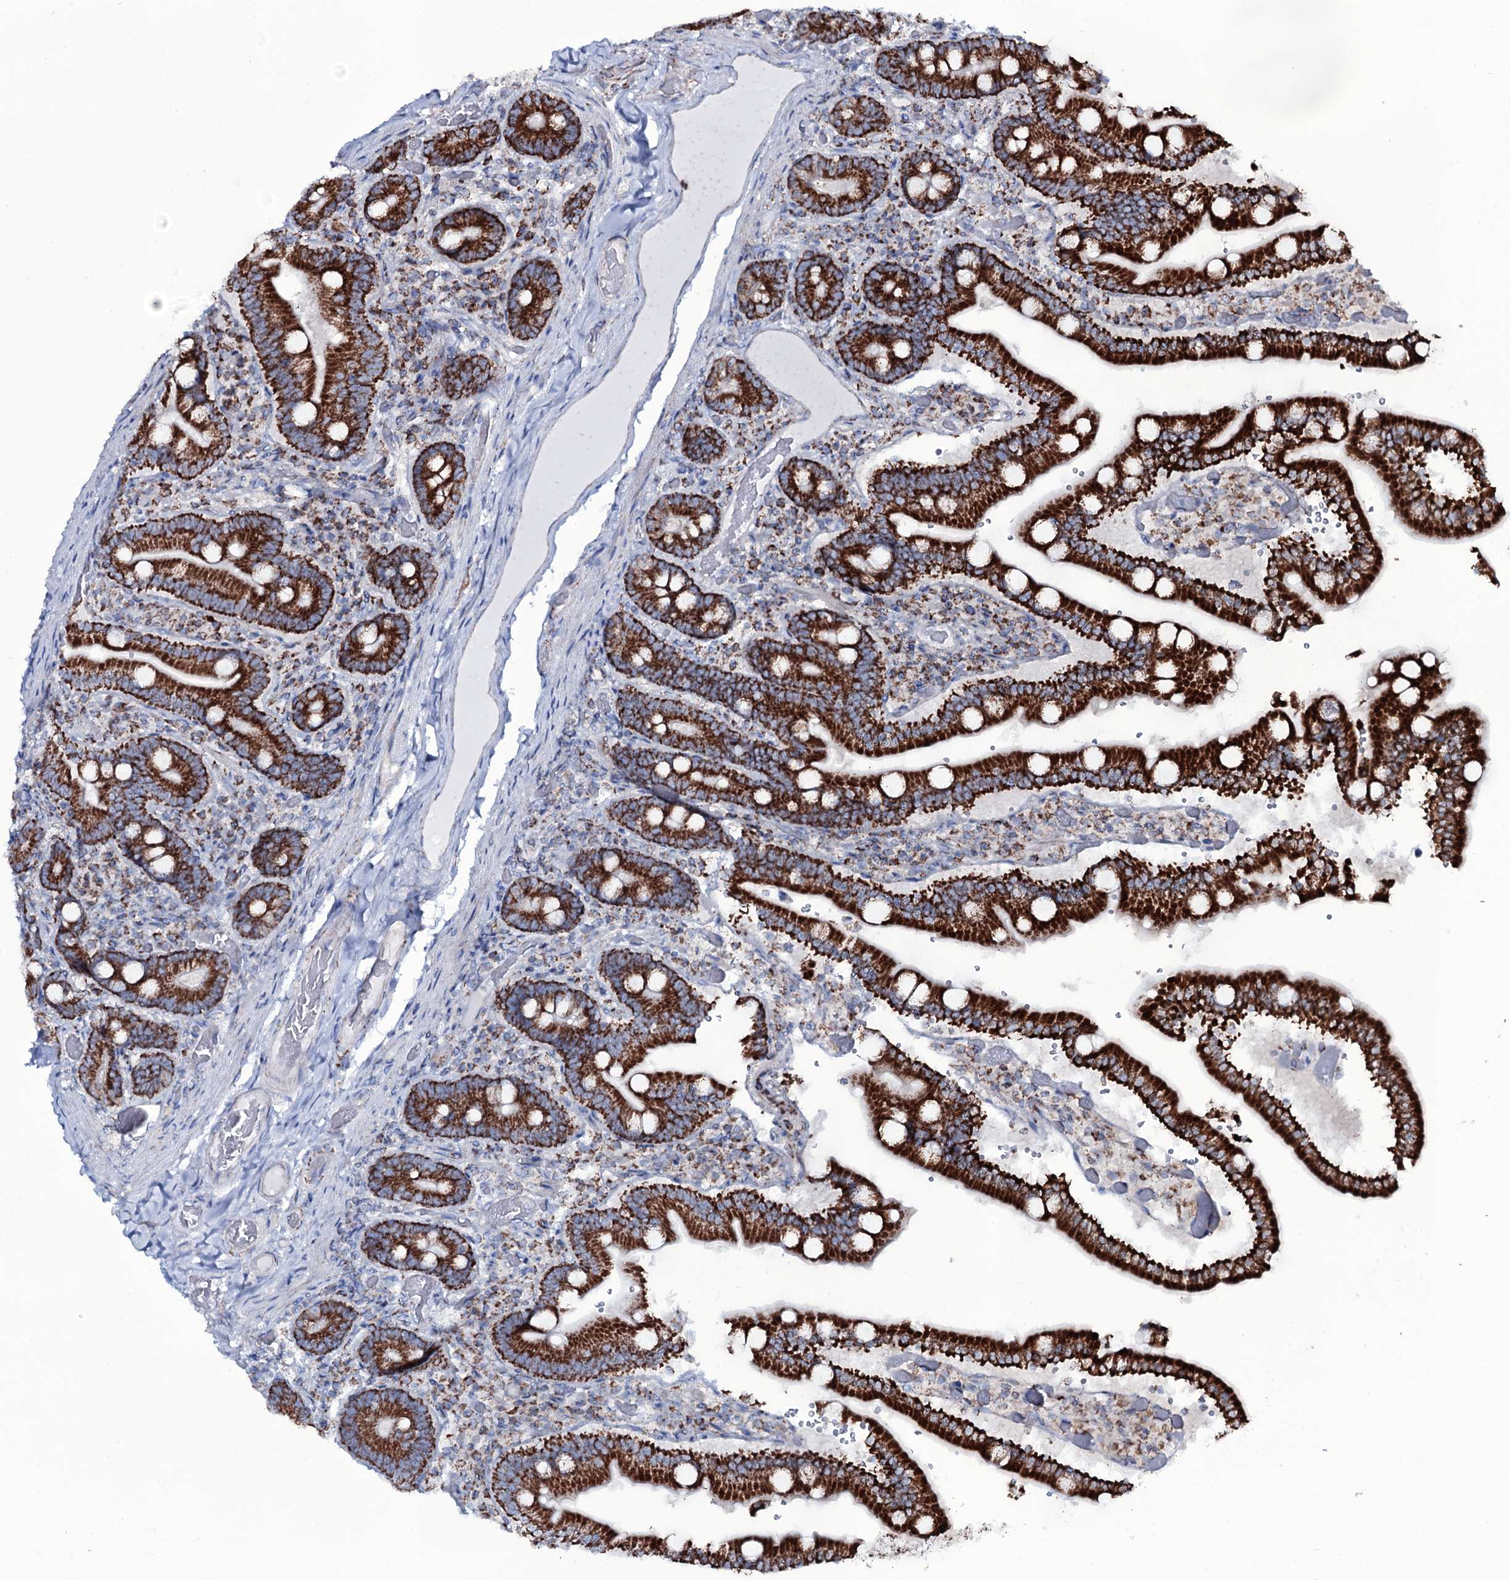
{"staining": {"intensity": "strong", "quantity": ">75%", "location": "cytoplasmic/membranous"}, "tissue": "duodenum", "cell_type": "Glandular cells", "image_type": "normal", "snomed": [{"axis": "morphology", "description": "Normal tissue, NOS"}, {"axis": "topography", "description": "Duodenum"}], "caption": "A histopathology image of human duodenum stained for a protein reveals strong cytoplasmic/membranous brown staining in glandular cells. (IHC, brightfield microscopy, high magnification).", "gene": "MRPS35", "patient": {"sex": "female", "age": 62}}